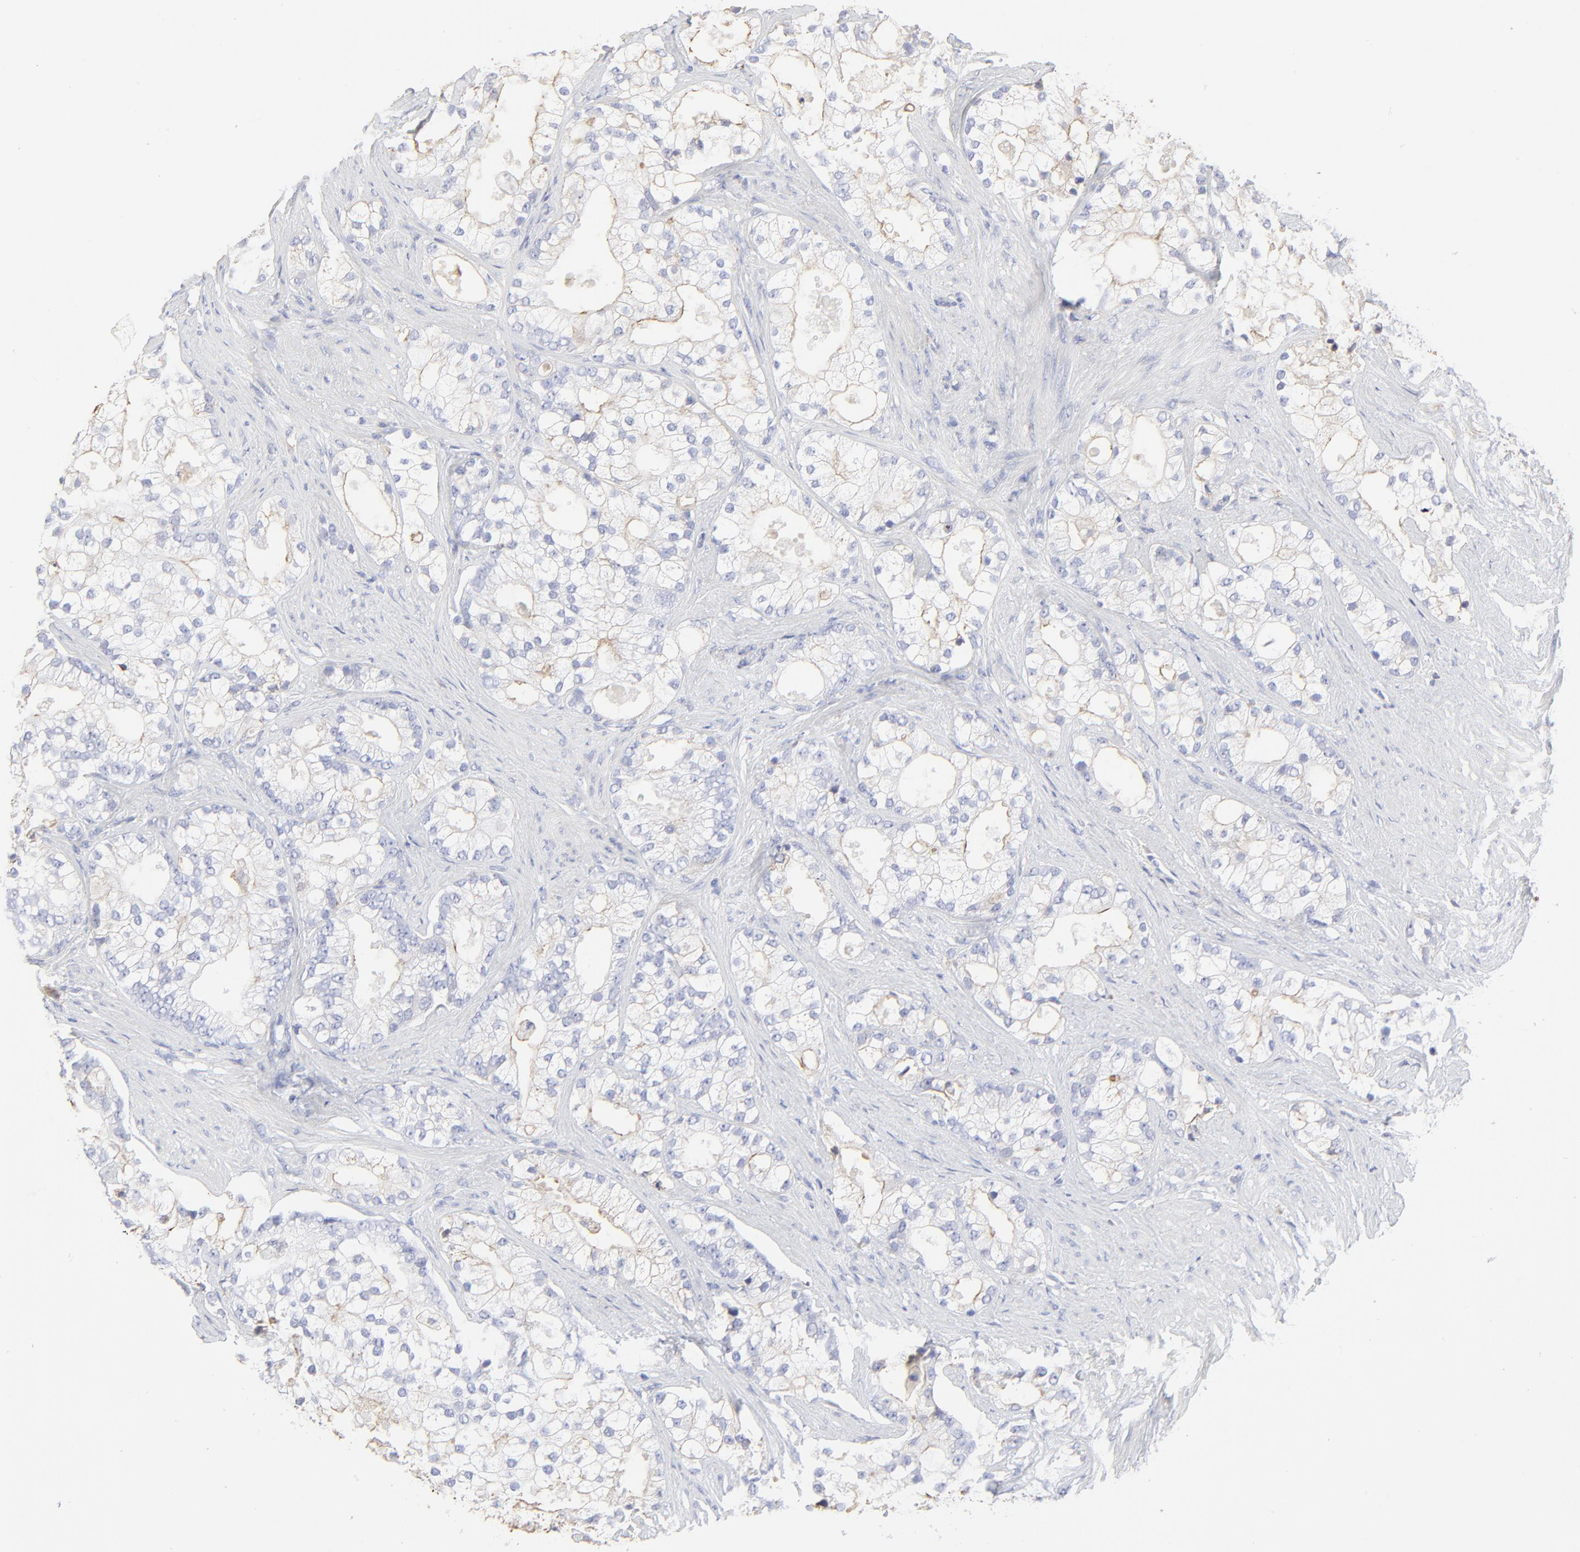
{"staining": {"intensity": "negative", "quantity": "none", "location": "none"}, "tissue": "prostate cancer", "cell_type": "Tumor cells", "image_type": "cancer", "snomed": [{"axis": "morphology", "description": "Adenocarcinoma, Low grade"}, {"axis": "topography", "description": "Prostate"}], "caption": "Adenocarcinoma (low-grade) (prostate) stained for a protein using immunohistochemistry demonstrates no expression tumor cells.", "gene": "ANXA6", "patient": {"sex": "male", "age": 58}}